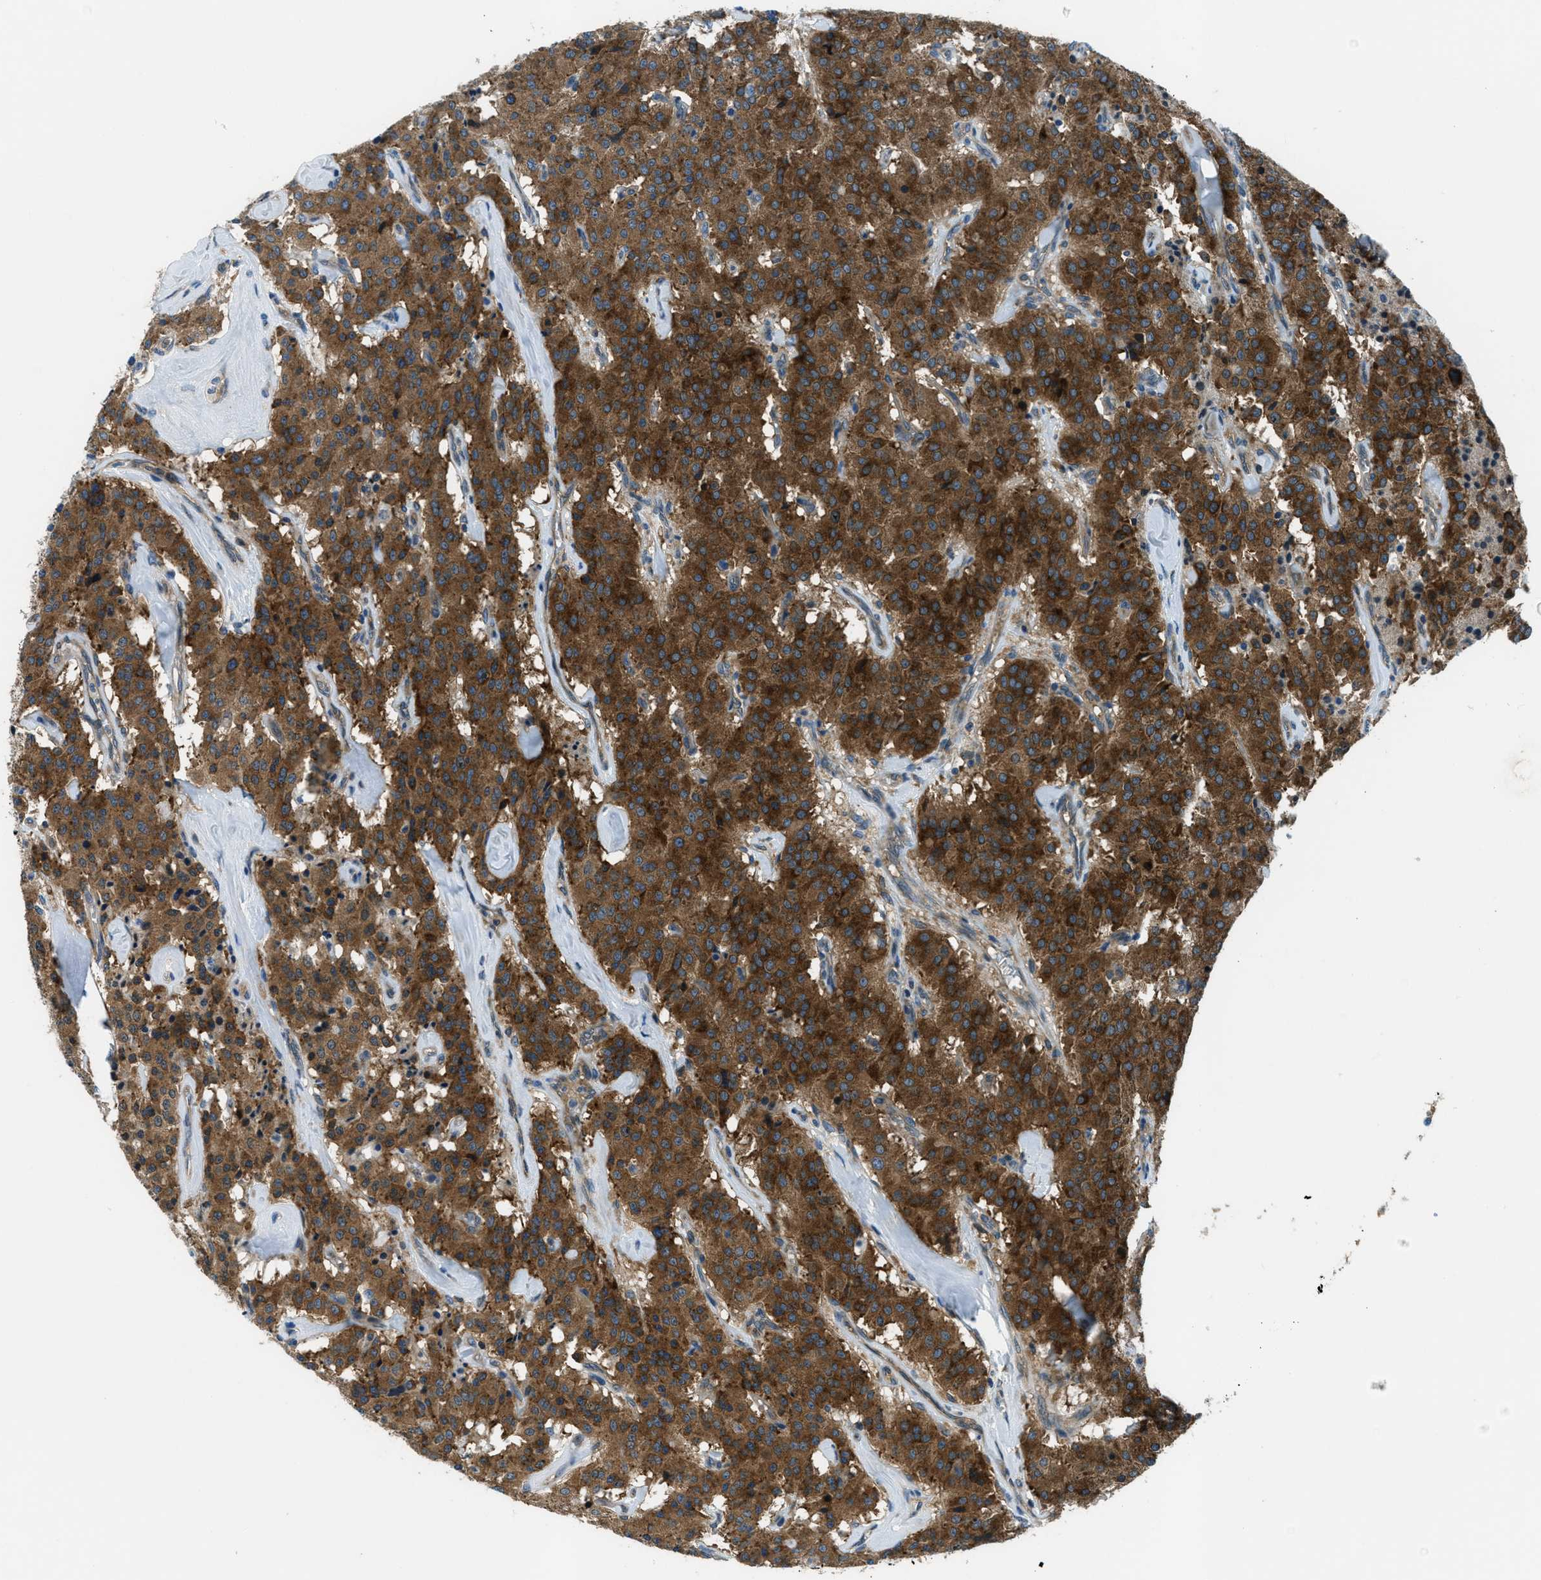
{"staining": {"intensity": "strong", "quantity": ">75%", "location": "cytoplasmic/membranous"}, "tissue": "carcinoid", "cell_type": "Tumor cells", "image_type": "cancer", "snomed": [{"axis": "morphology", "description": "Carcinoid, malignant, NOS"}, {"axis": "topography", "description": "Lung"}], "caption": "Brown immunohistochemical staining in human malignant carcinoid displays strong cytoplasmic/membranous staining in about >75% of tumor cells.", "gene": "ARFGAP2", "patient": {"sex": "male", "age": 30}}